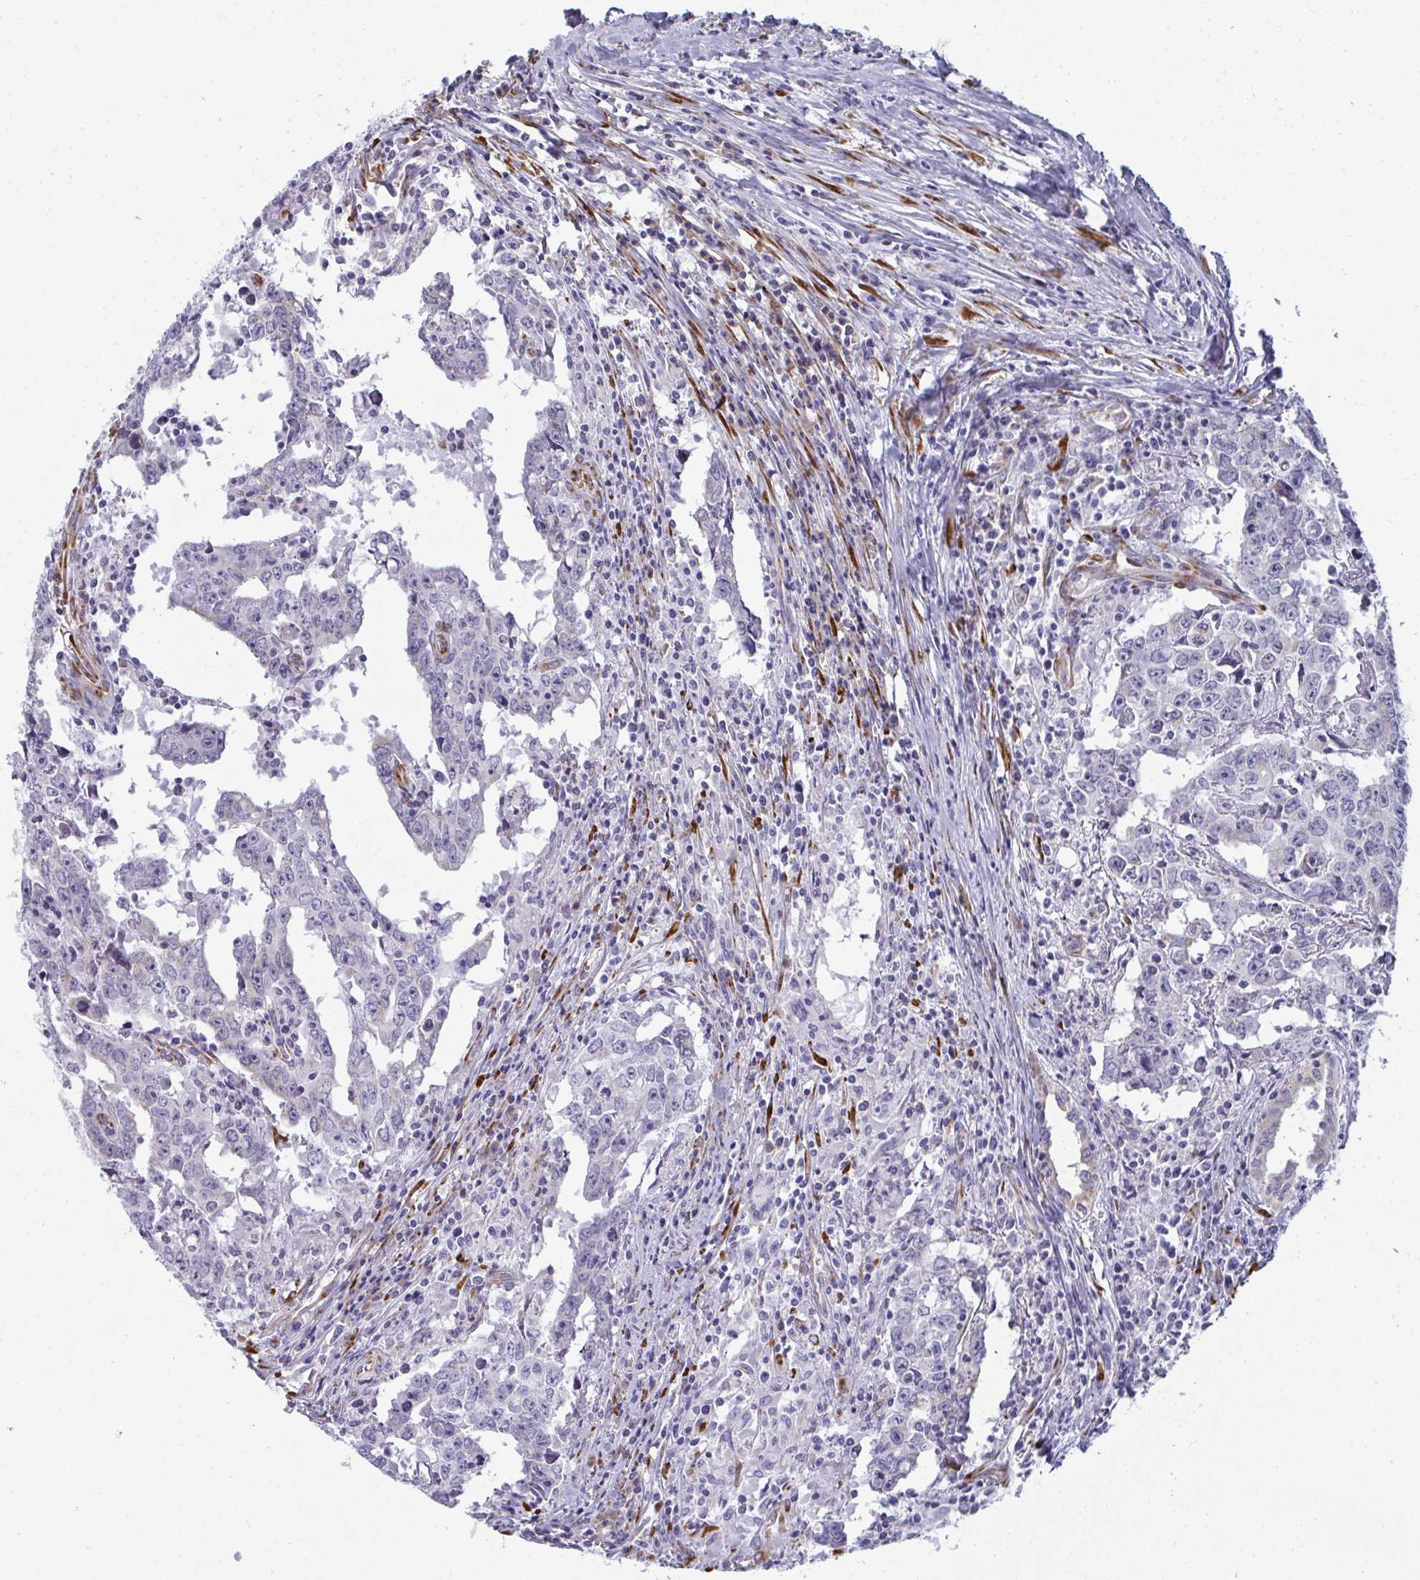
{"staining": {"intensity": "negative", "quantity": "none", "location": "none"}, "tissue": "testis cancer", "cell_type": "Tumor cells", "image_type": "cancer", "snomed": [{"axis": "morphology", "description": "Carcinoma, Embryonal, NOS"}, {"axis": "topography", "description": "Testis"}], "caption": "Immunohistochemical staining of testis cancer exhibits no significant expression in tumor cells. (Stains: DAB IHC with hematoxylin counter stain, Microscopy: brightfield microscopy at high magnification).", "gene": "SHROOM1", "patient": {"sex": "male", "age": 22}}